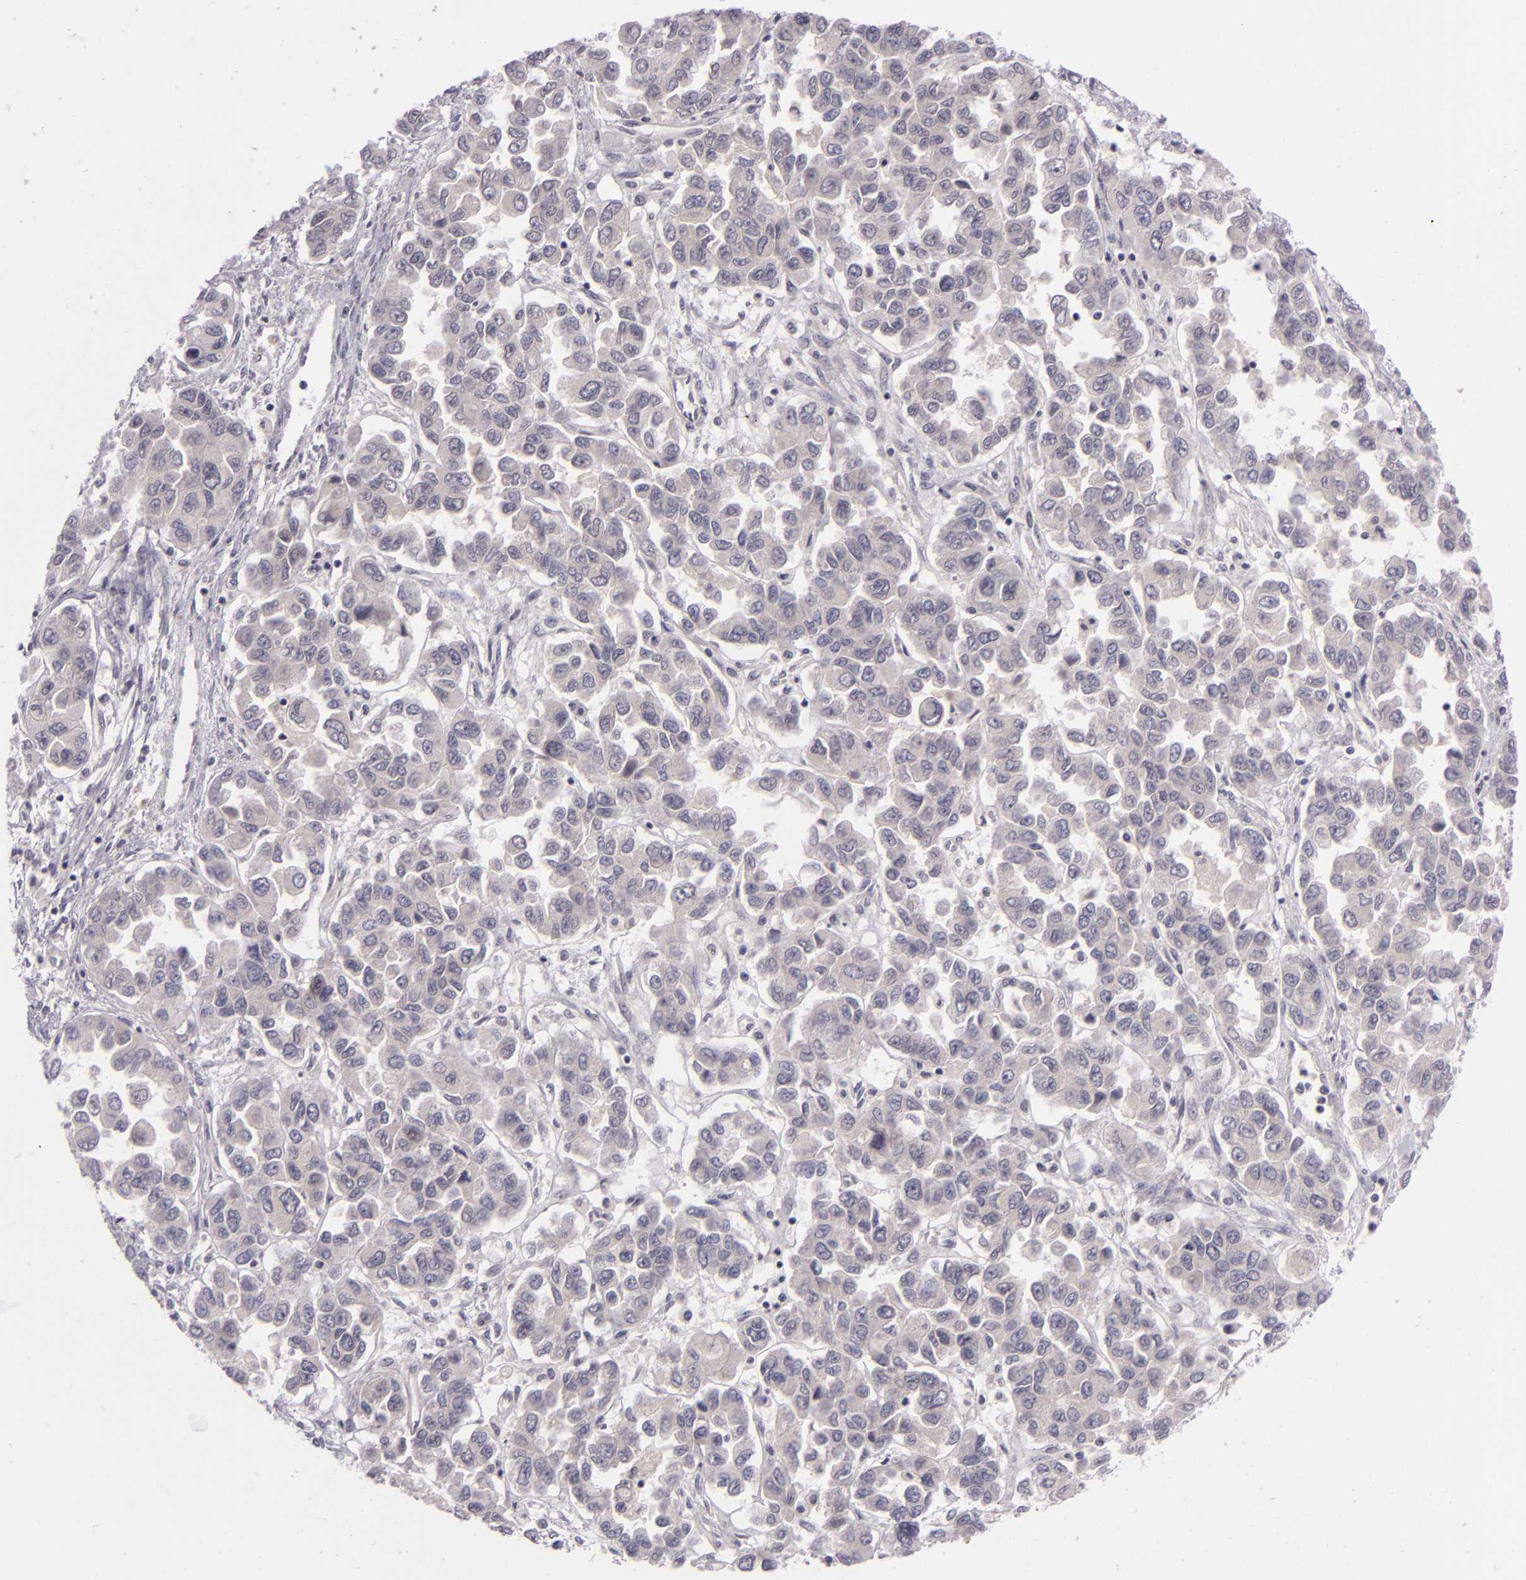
{"staining": {"intensity": "weak", "quantity": "25%-75%", "location": "nuclear"}, "tissue": "ovarian cancer", "cell_type": "Tumor cells", "image_type": "cancer", "snomed": [{"axis": "morphology", "description": "Cystadenocarcinoma, serous, NOS"}, {"axis": "topography", "description": "Ovary"}], "caption": "Serous cystadenocarcinoma (ovarian) stained with immunohistochemistry (IHC) demonstrates weak nuclear staining in about 25%-75% of tumor cells. The staining was performed using DAB (3,3'-diaminobenzidine) to visualize the protein expression in brown, while the nuclei were stained in blue with hematoxylin (Magnification: 20x).", "gene": "DAG1", "patient": {"sex": "female", "age": 84}}